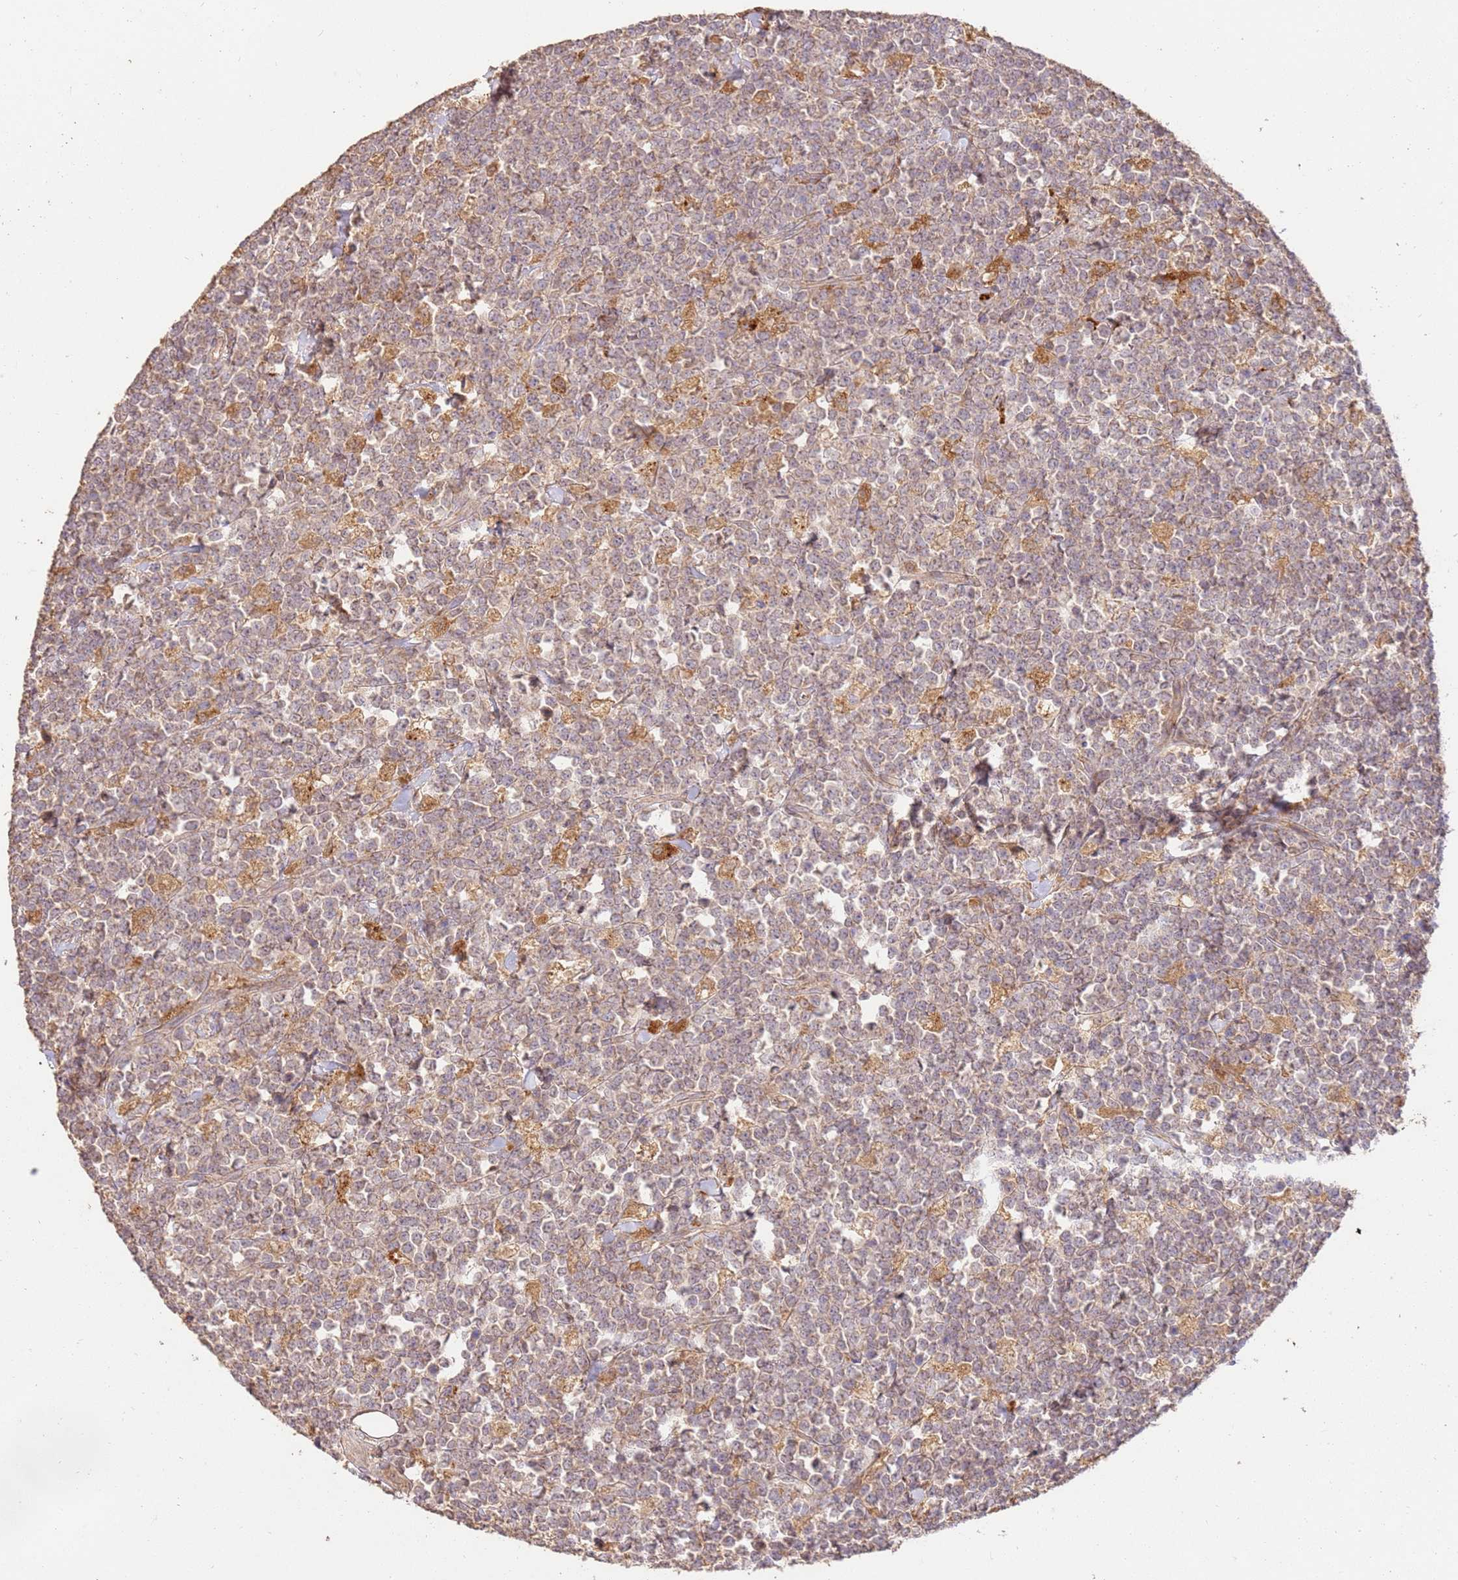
{"staining": {"intensity": "weak", "quantity": "<25%", "location": "cytoplasmic/membranous"}, "tissue": "lymphoma", "cell_type": "Tumor cells", "image_type": "cancer", "snomed": [{"axis": "morphology", "description": "Malignant lymphoma, non-Hodgkin's type, High grade"}, {"axis": "topography", "description": "Small intestine"}, {"axis": "topography", "description": "Colon"}], "caption": "High power microscopy histopathology image of an immunohistochemistry (IHC) micrograph of lymphoma, revealing no significant expression in tumor cells.", "gene": "LRRC28", "patient": {"sex": "male", "age": 8}}